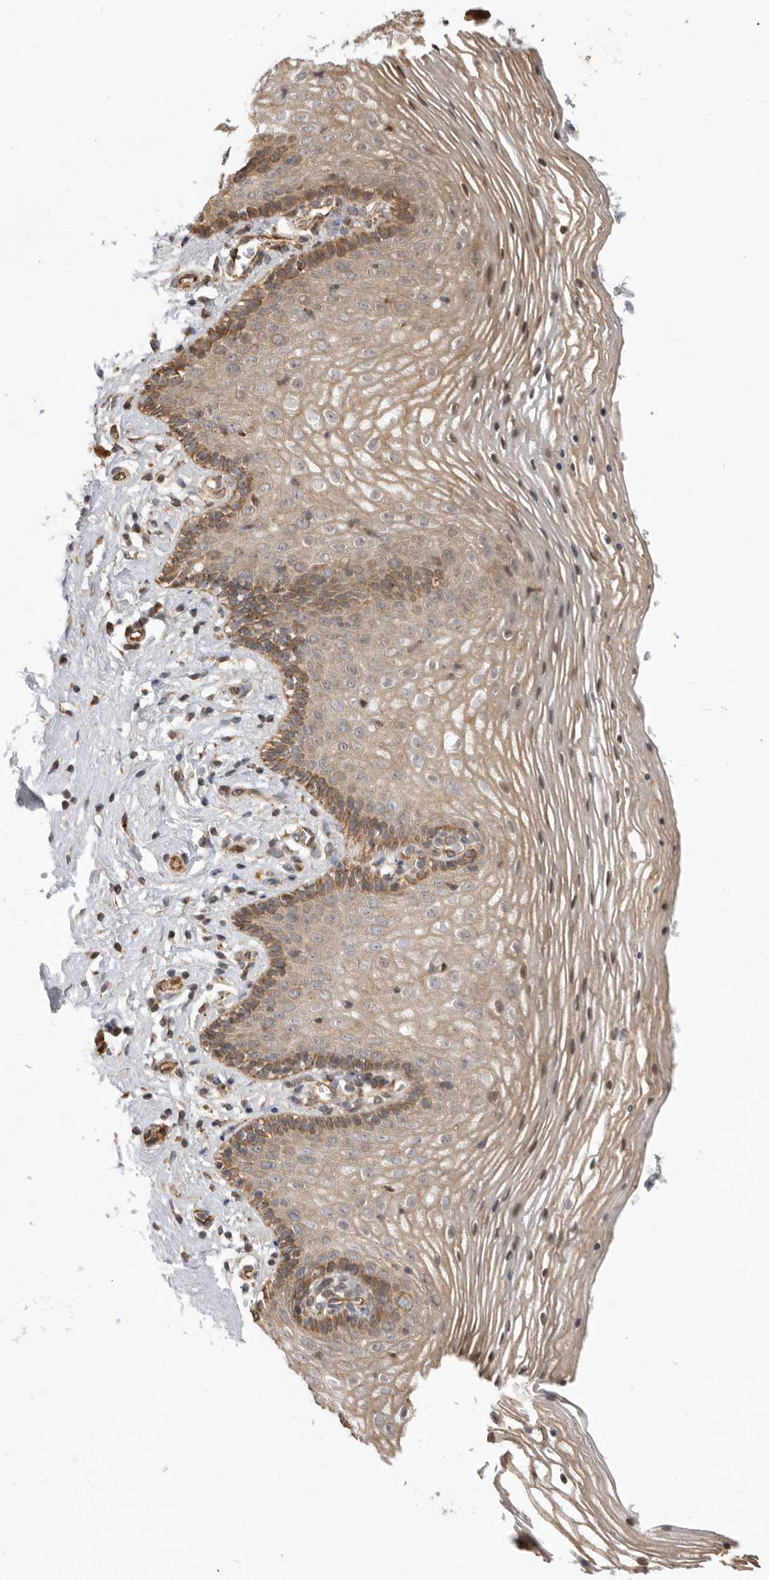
{"staining": {"intensity": "moderate", "quantity": ">75%", "location": "cytoplasmic/membranous"}, "tissue": "vagina", "cell_type": "Squamous epithelial cells", "image_type": "normal", "snomed": [{"axis": "morphology", "description": "Normal tissue, NOS"}, {"axis": "topography", "description": "Vagina"}], "caption": "Benign vagina shows moderate cytoplasmic/membranous expression in approximately >75% of squamous epithelial cells.", "gene": "DPH7", "patient": {"sex": "female", "age": 32}}